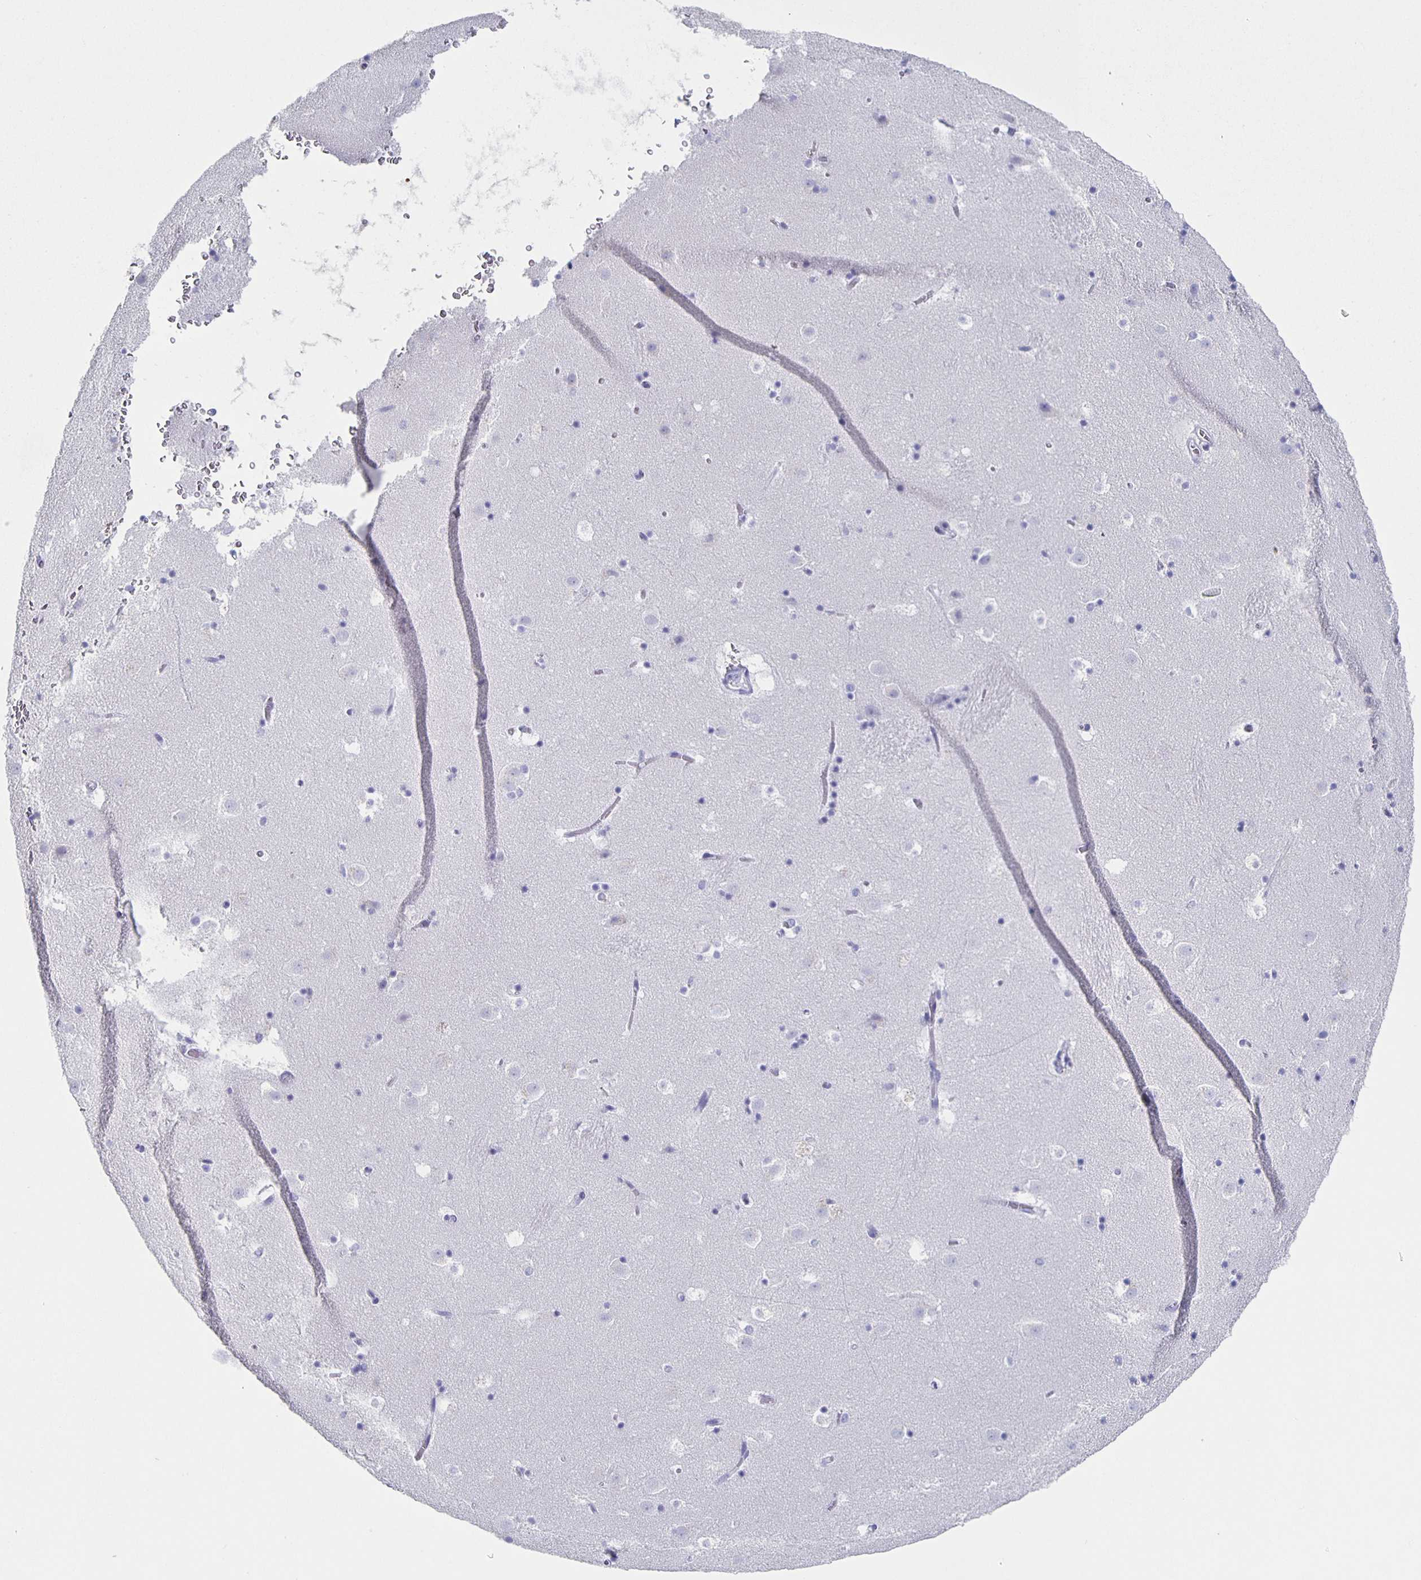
{"staining": {"intensity": "negative", "quantity": "none", "location": "none"}, "tissue": "caudate", "cell_type": "Glial cells", "image_type": "normal", "snomed": [{"axis": "morphology", "description": "Normal tissue, NOS"}, {"axis": "topography", "description": "Lateral ventricle wall"}], "caption": "This image is of normal caudate stained with immunohistochemistry to label a protein in brown with the nuclei are counter-stained blue. There is no expression in glial cells.", "gene": "SLC34A2", "patient": {"sex": "male", "age": 37}}